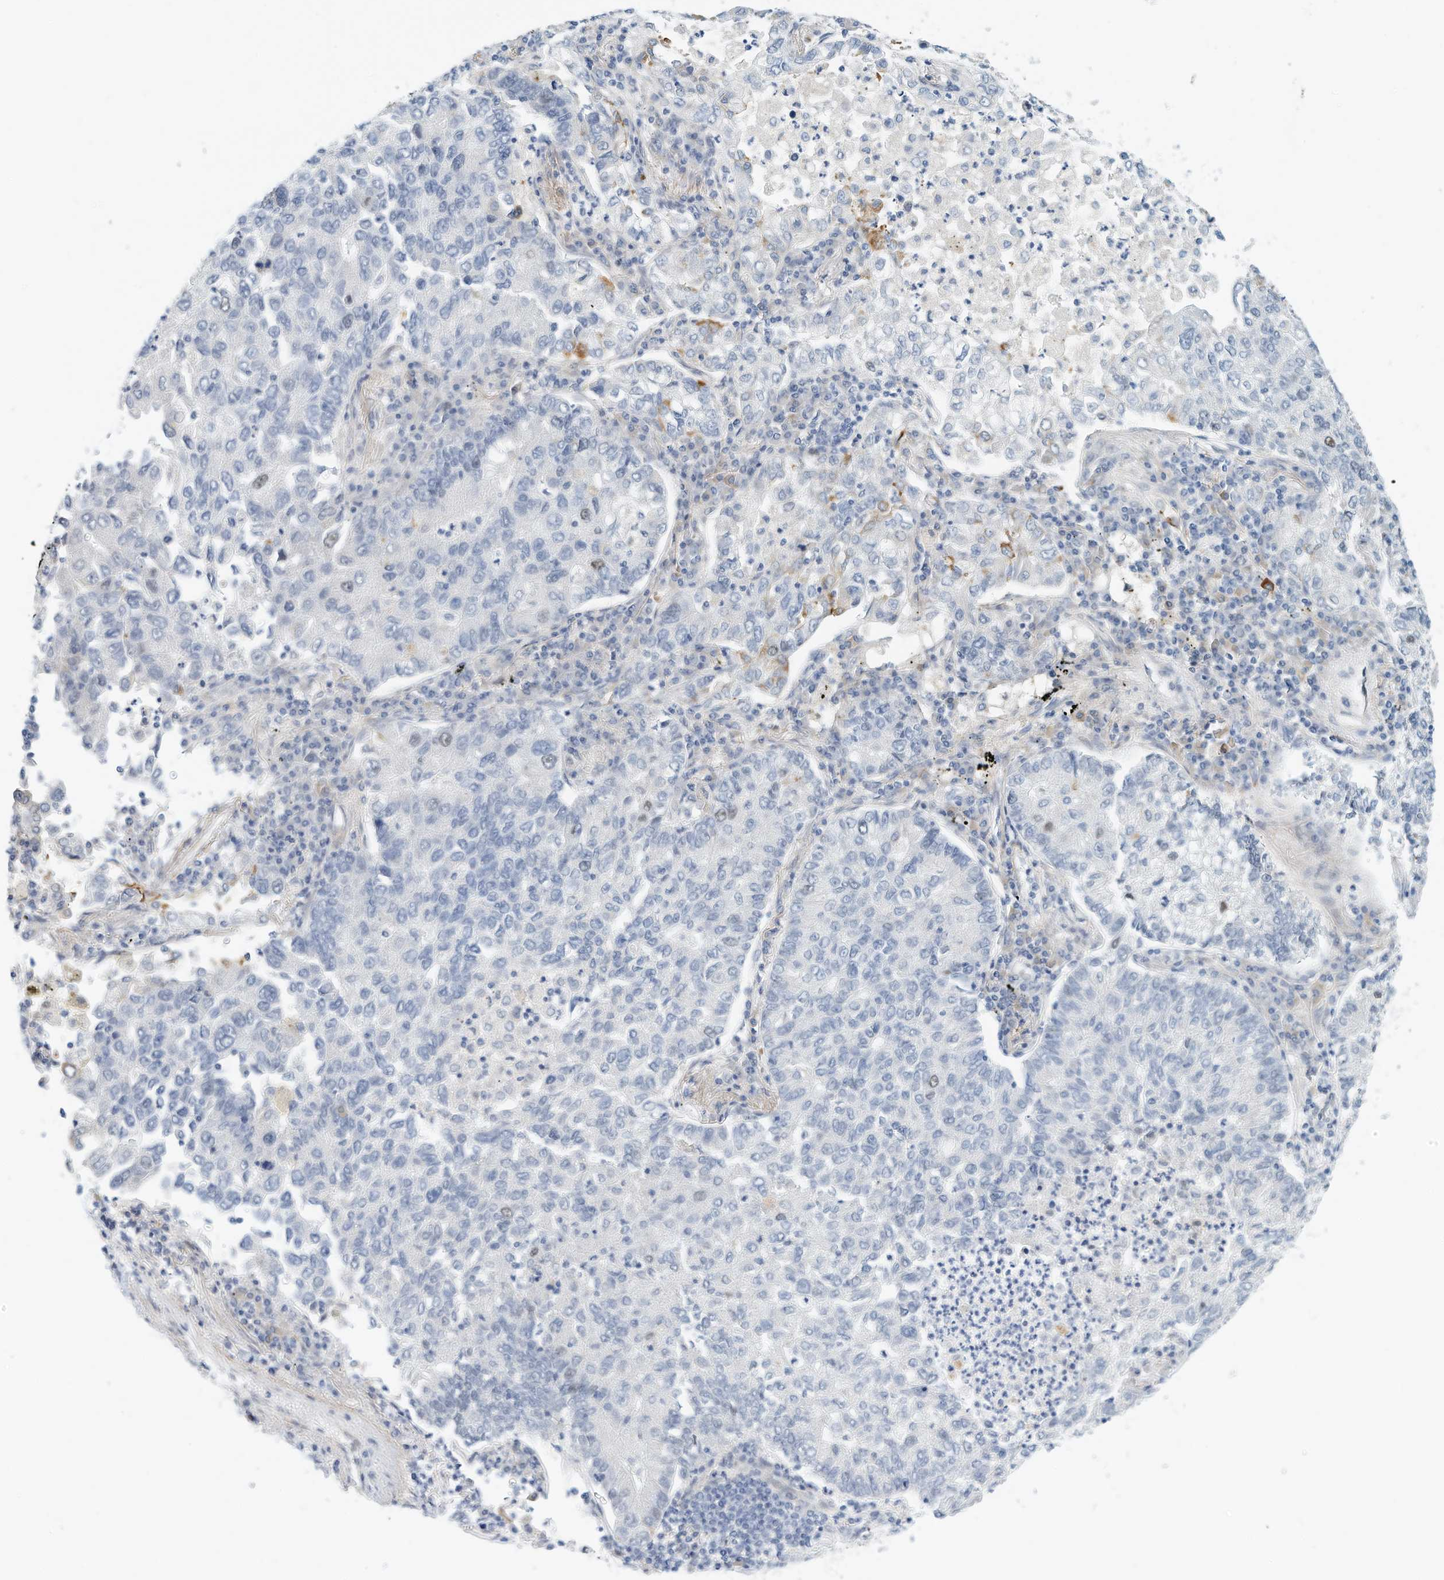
{"staining": {"intensity": "negative", "quantity": "none", "location": "none"}, "tissue": "lung cancer", "cell_type": "Tumor cells", "image_type": "cancer", "snomed": [{"axis": "morphology", "description": "Adenocarcinoma, NOS"}, {"axis": "topography", "description": "Lung"}], "caption": "IHC image of lung cancer stained for a protein (brown), which shows no staining in tumor cells.", "gene": "ARHGAP28", "patient": {"sex": "male", "age": 49}}